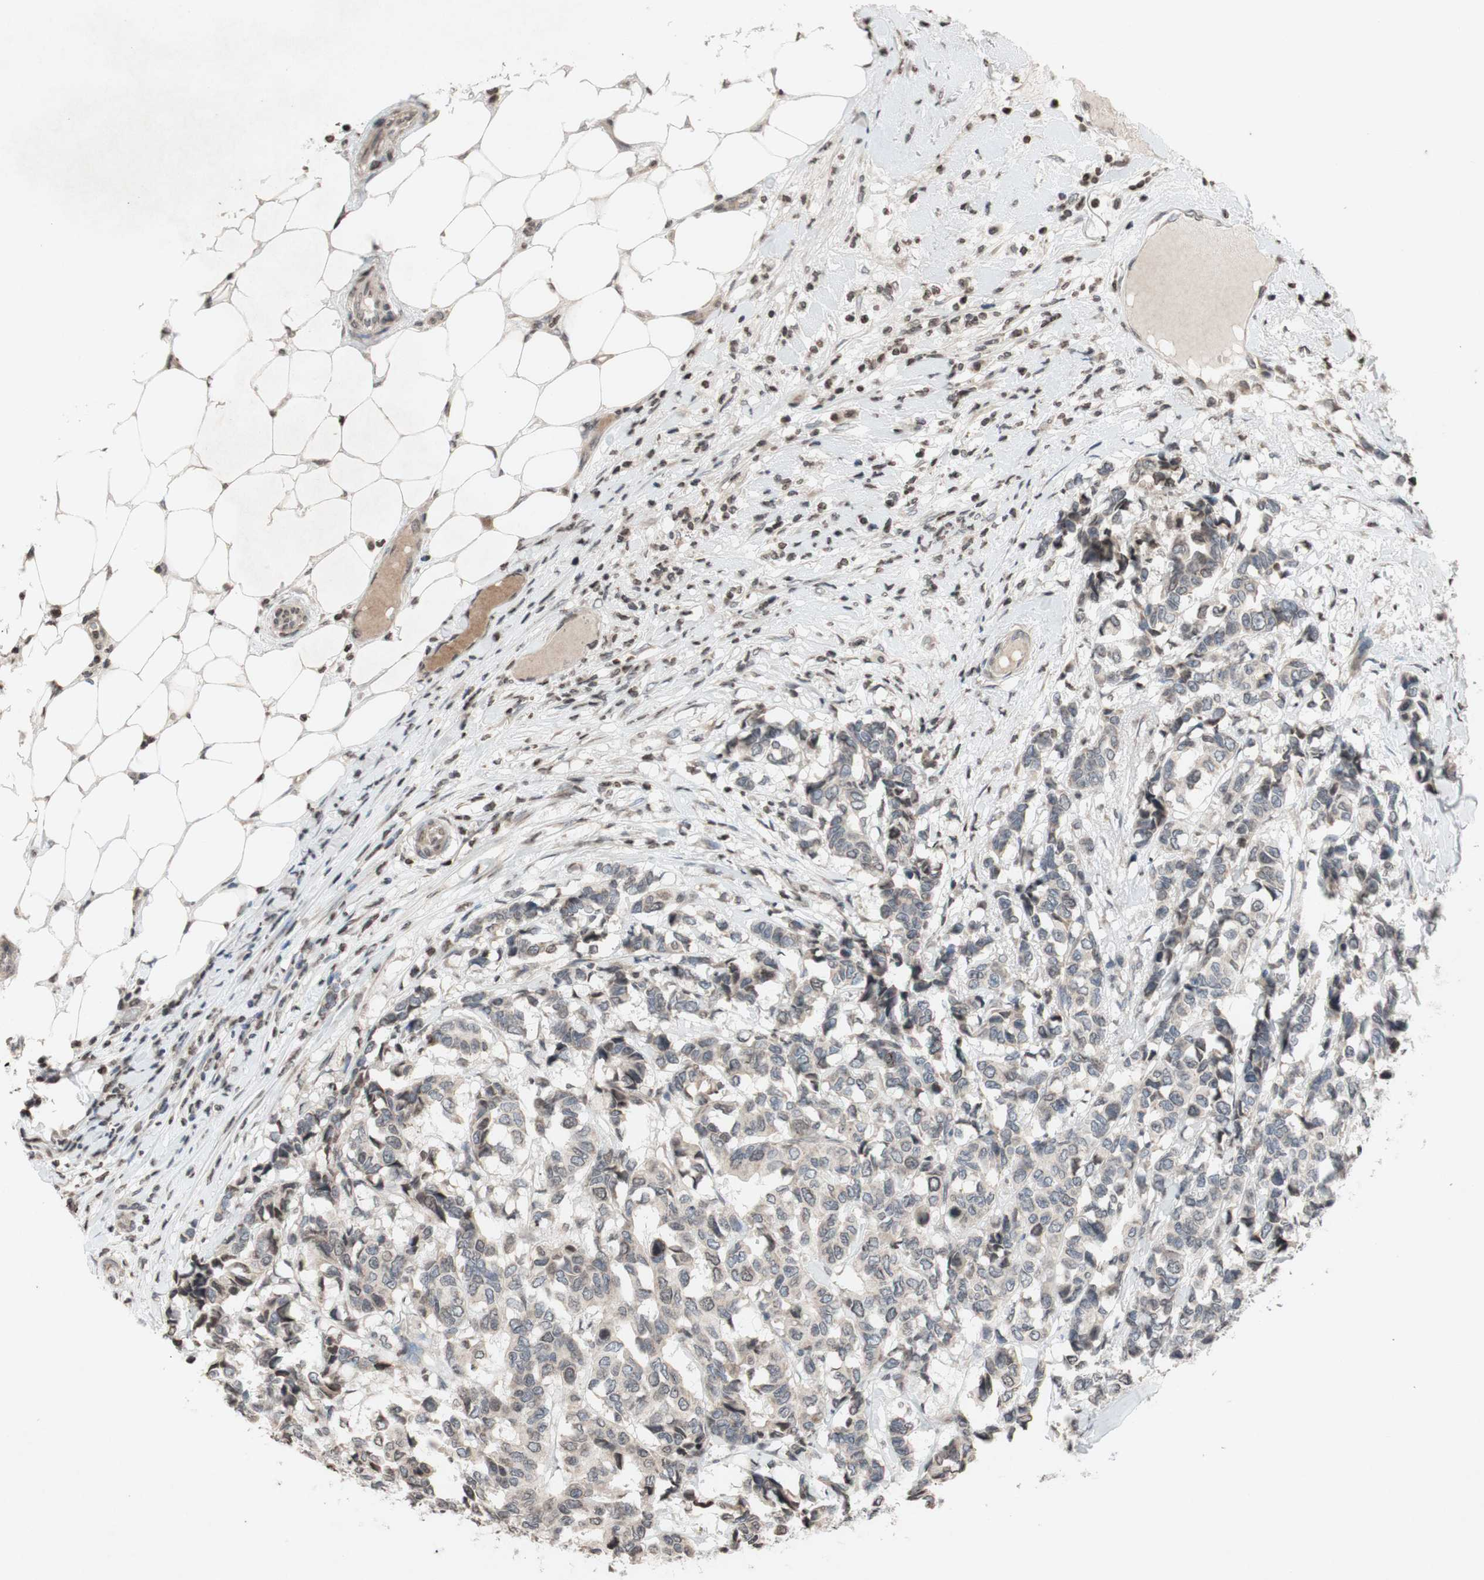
{"staining": {"intensity": "weak", "quantity": "<25%", "location": "cytoplasmic/membranous,nuclear"}, "tissue": "breast cancer", "cell_type": "Tumor cells", "image_type": "cancer", "snomed": [{"axis": "morphology", "description": "Duct carcinoma"}, {"axis": "topography", "description": "Breast"}], "caption": "DAB immunohistochemical staining of human breast cancer demonstrates no significant expression in tumor cells. (Immunohistochemistry (ihc), brightfield microscopy, high magnification).", "gene": "MCM6", "patient": {"sex": "female", "age": 87}}